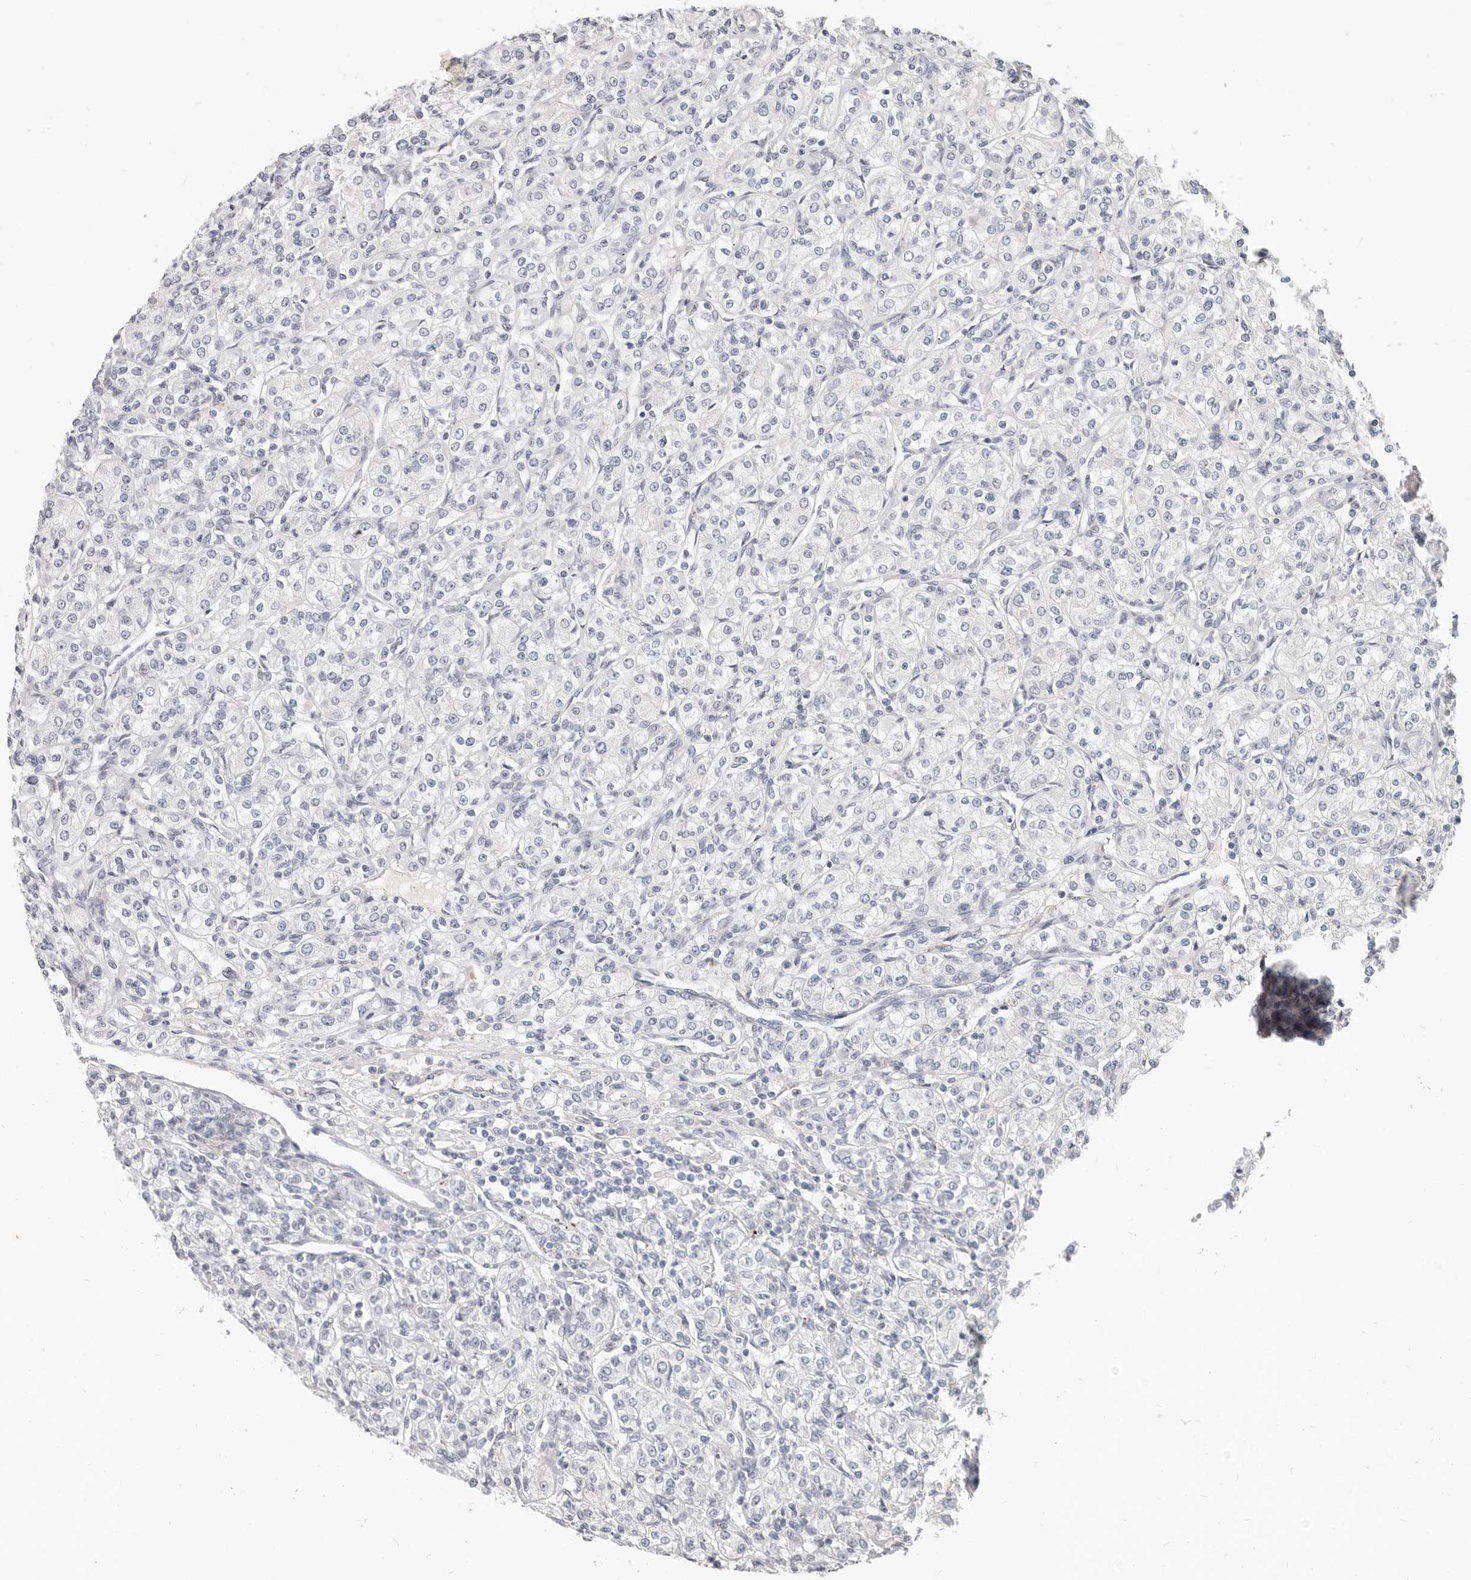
{"staining": {"intensity": "negative", "quantity": "none", "location": "none"}, "tissue": "renal cancer", "cell_type": "Tumor cells", "image_type": "cancer", "snomed": [{"axis": "morphology", "description": "Adenocarcinoma, NOS"}, {"axis": "topography", "description": "Kidney"}], "caption": "A high-resolution photomicrograph shows IHC staining of renal adenocarcinoma, which reveals no significant positivity in tumor cells.", "gene": "ZRANB1", "patient": {"sex": "male", "age": 77}}